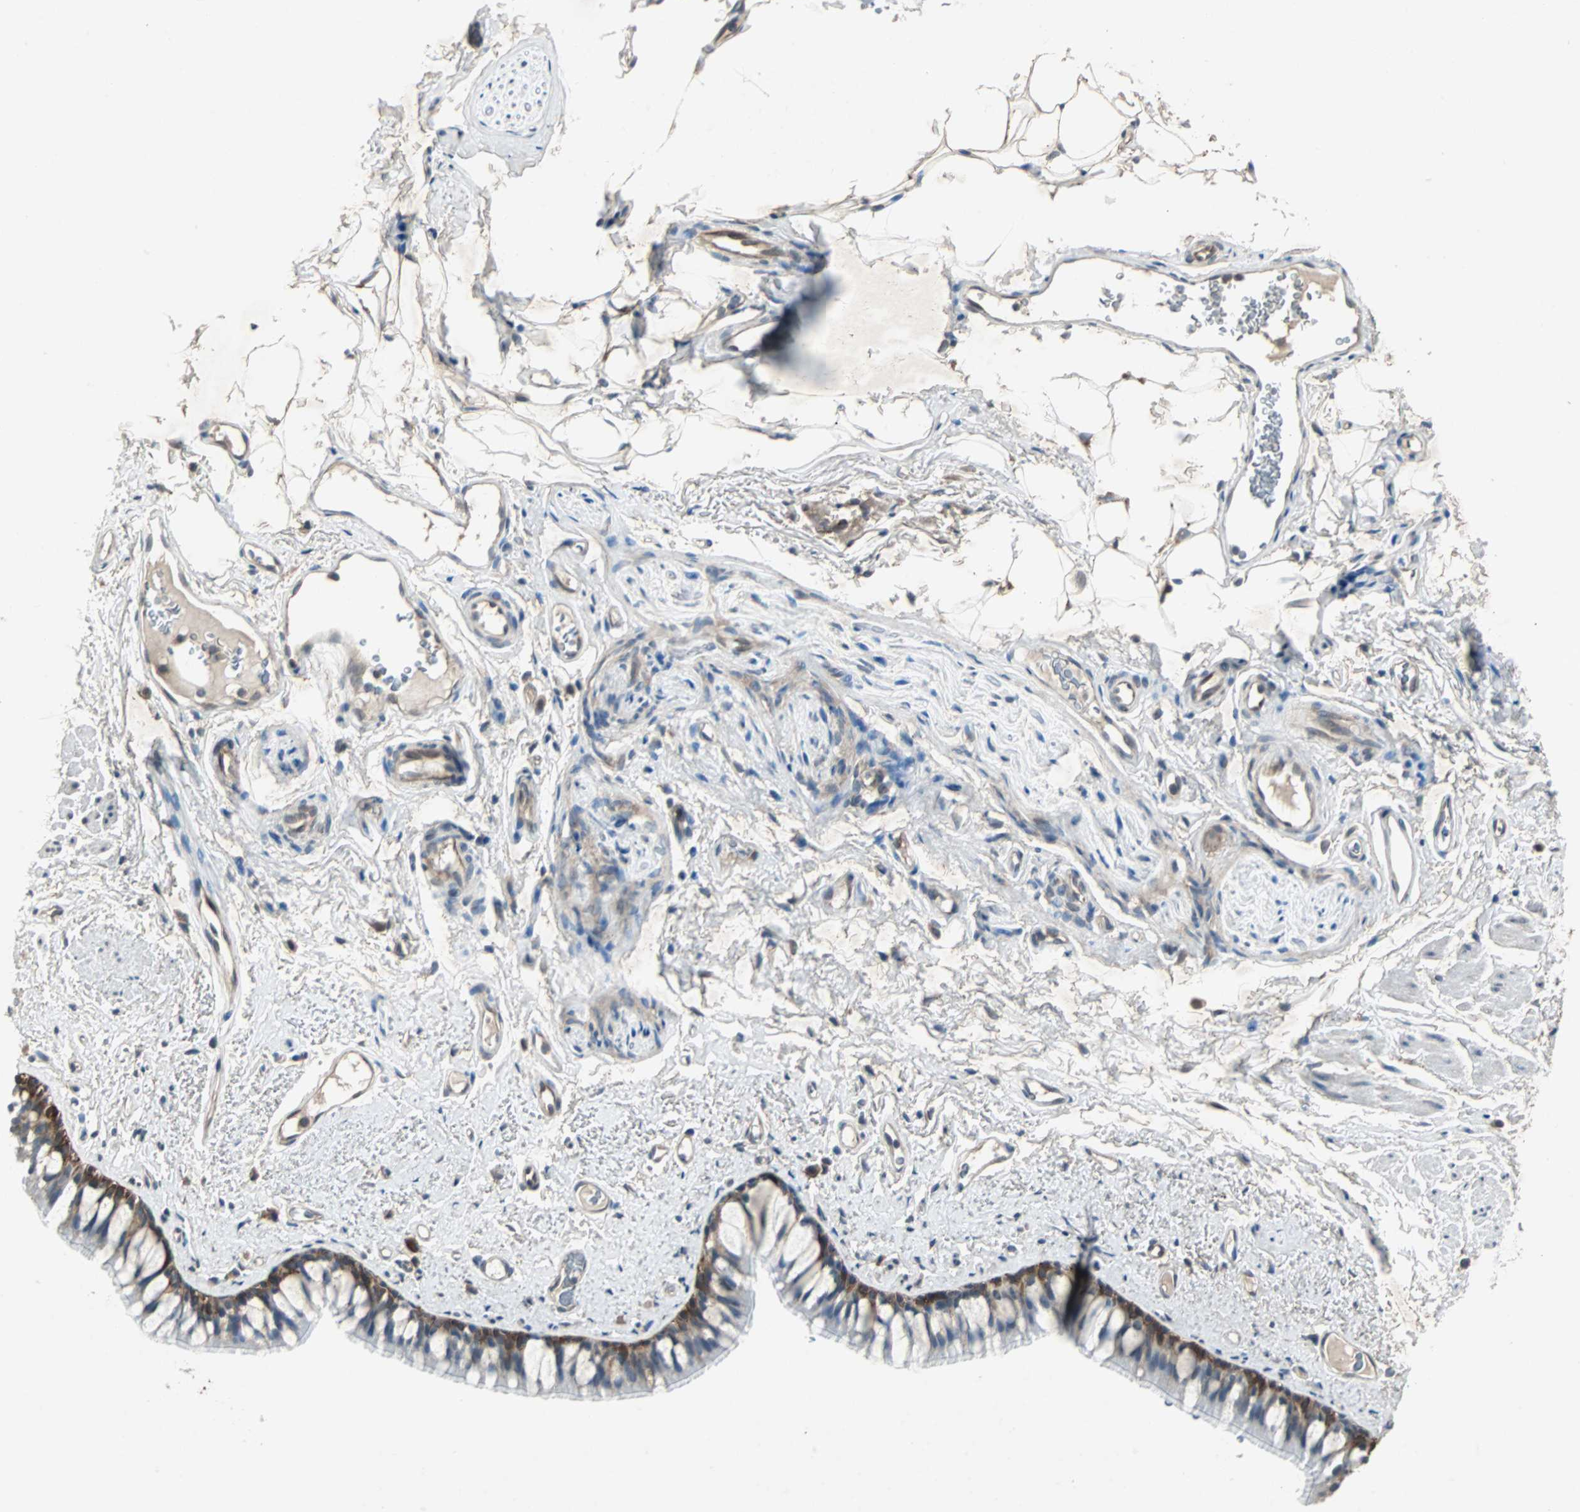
{"staining": {"intensity": "strong", "quantity": "25%-75%", "location": "cytoplasmic/membranous"}, "tissue": "bronchus", "cell_type": "Respiratory epithelial cells", "image_type": "normal", "snomed": [{"axis": "morphology", "description": "Normal tissue, NOS"}, {"axis": "topography", "description": "Bronchus"}], "caption": "This image reveals unremarkable bronchus stained with immunohistochemistry (IHC) to label a protein in brown. The cytoplasmic/membranous of respiratory epithelial cells show strong positivity for the protein. Nuclei are counter-stained blue.", "gene": "CMC2", "patient": {"sex": "female", "age": 73}}